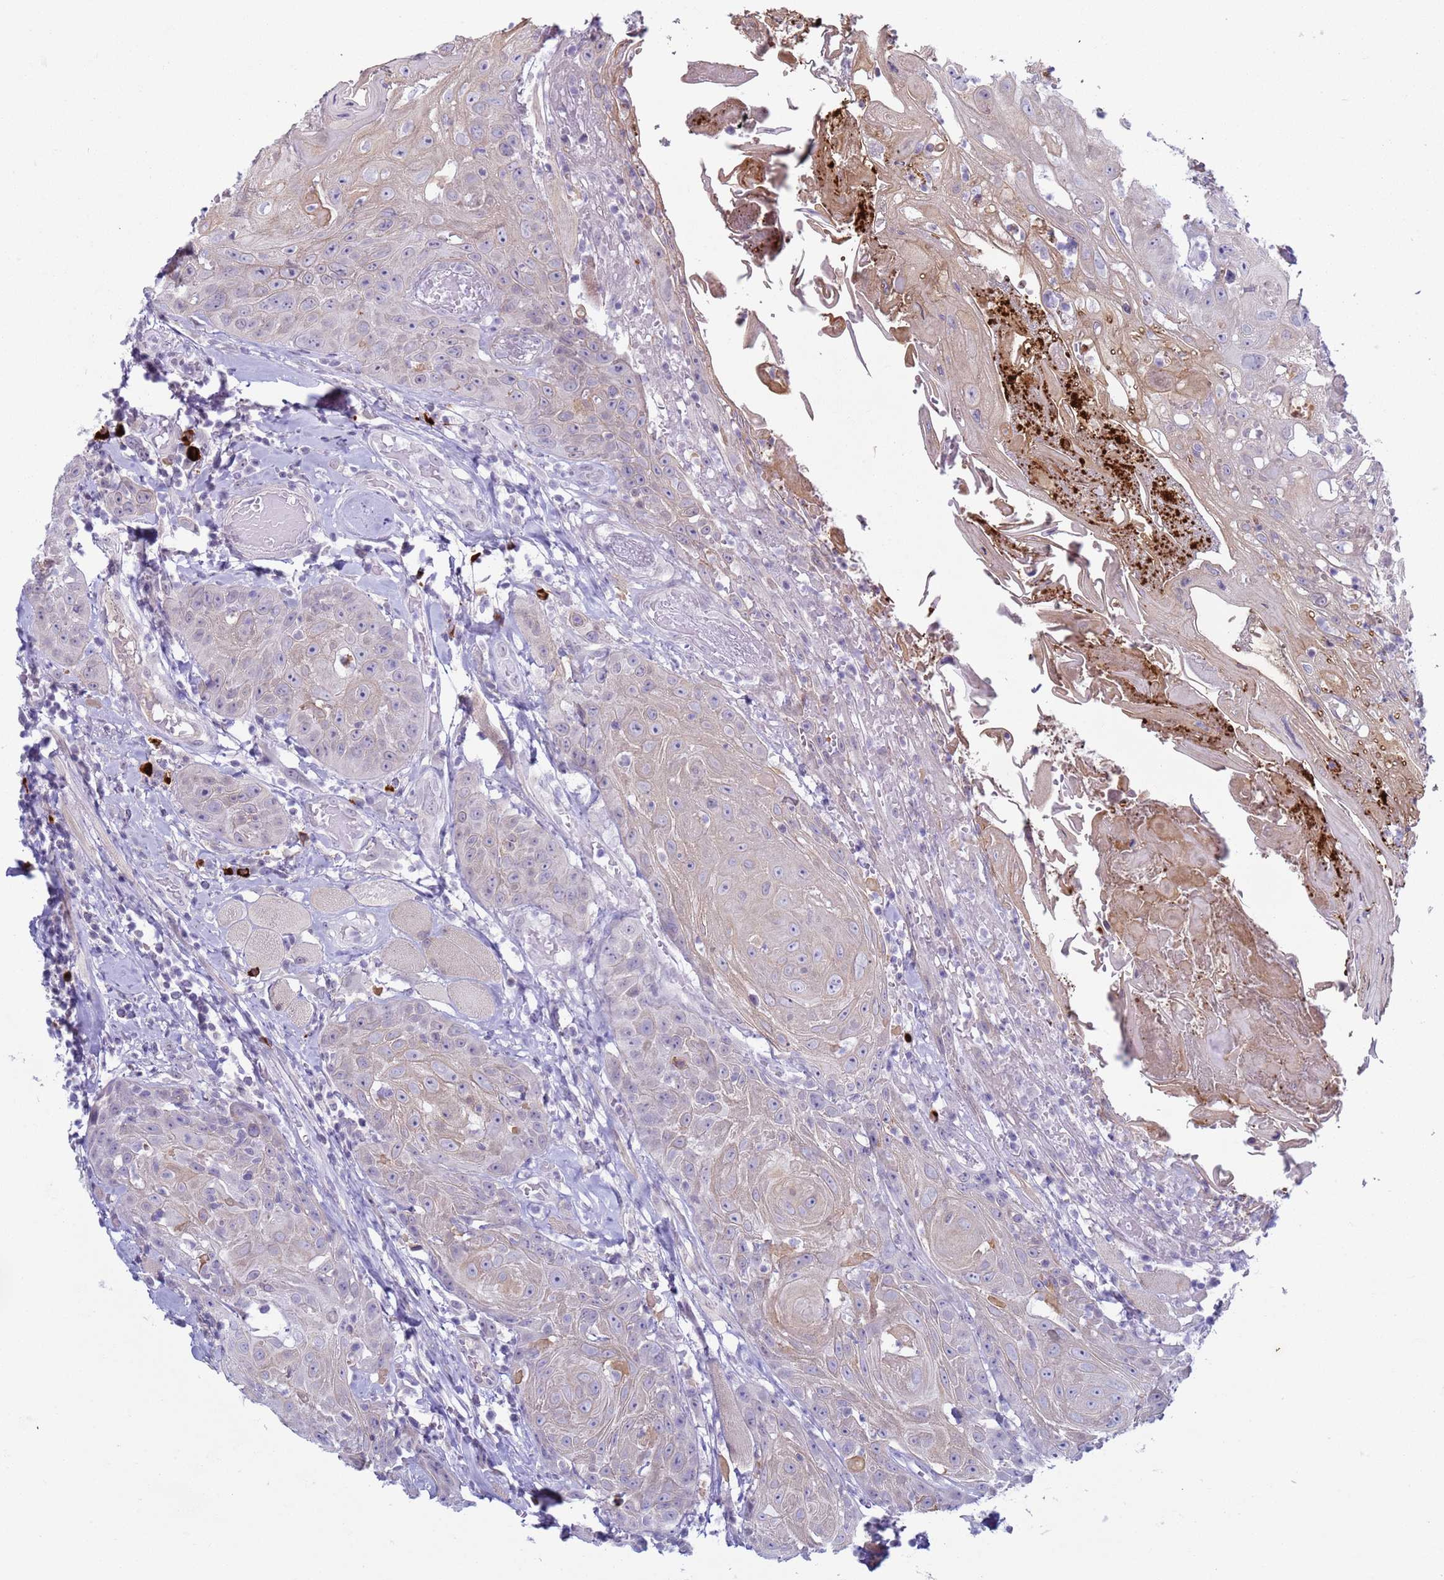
{"staining": {"intensity": "negative", "quantity": "none", "location": "none"}, "tissue": "head and neck cancer", "cell_type": "Tumor cells", "image_type": "cancer", "snomed": [{"axis": "morphology", "description": "Squamous cell carcinoma, NOS"}, {"axis": "topography", "description": "Head-Neck"}], "caption": "DAB immunohistochemical staining of squamous cell carcinoma (head and neck) demonstrates no significant staining in tumor cells.", "gene": "NPAP1", "patient": {"sex": "female", "age": 59}}